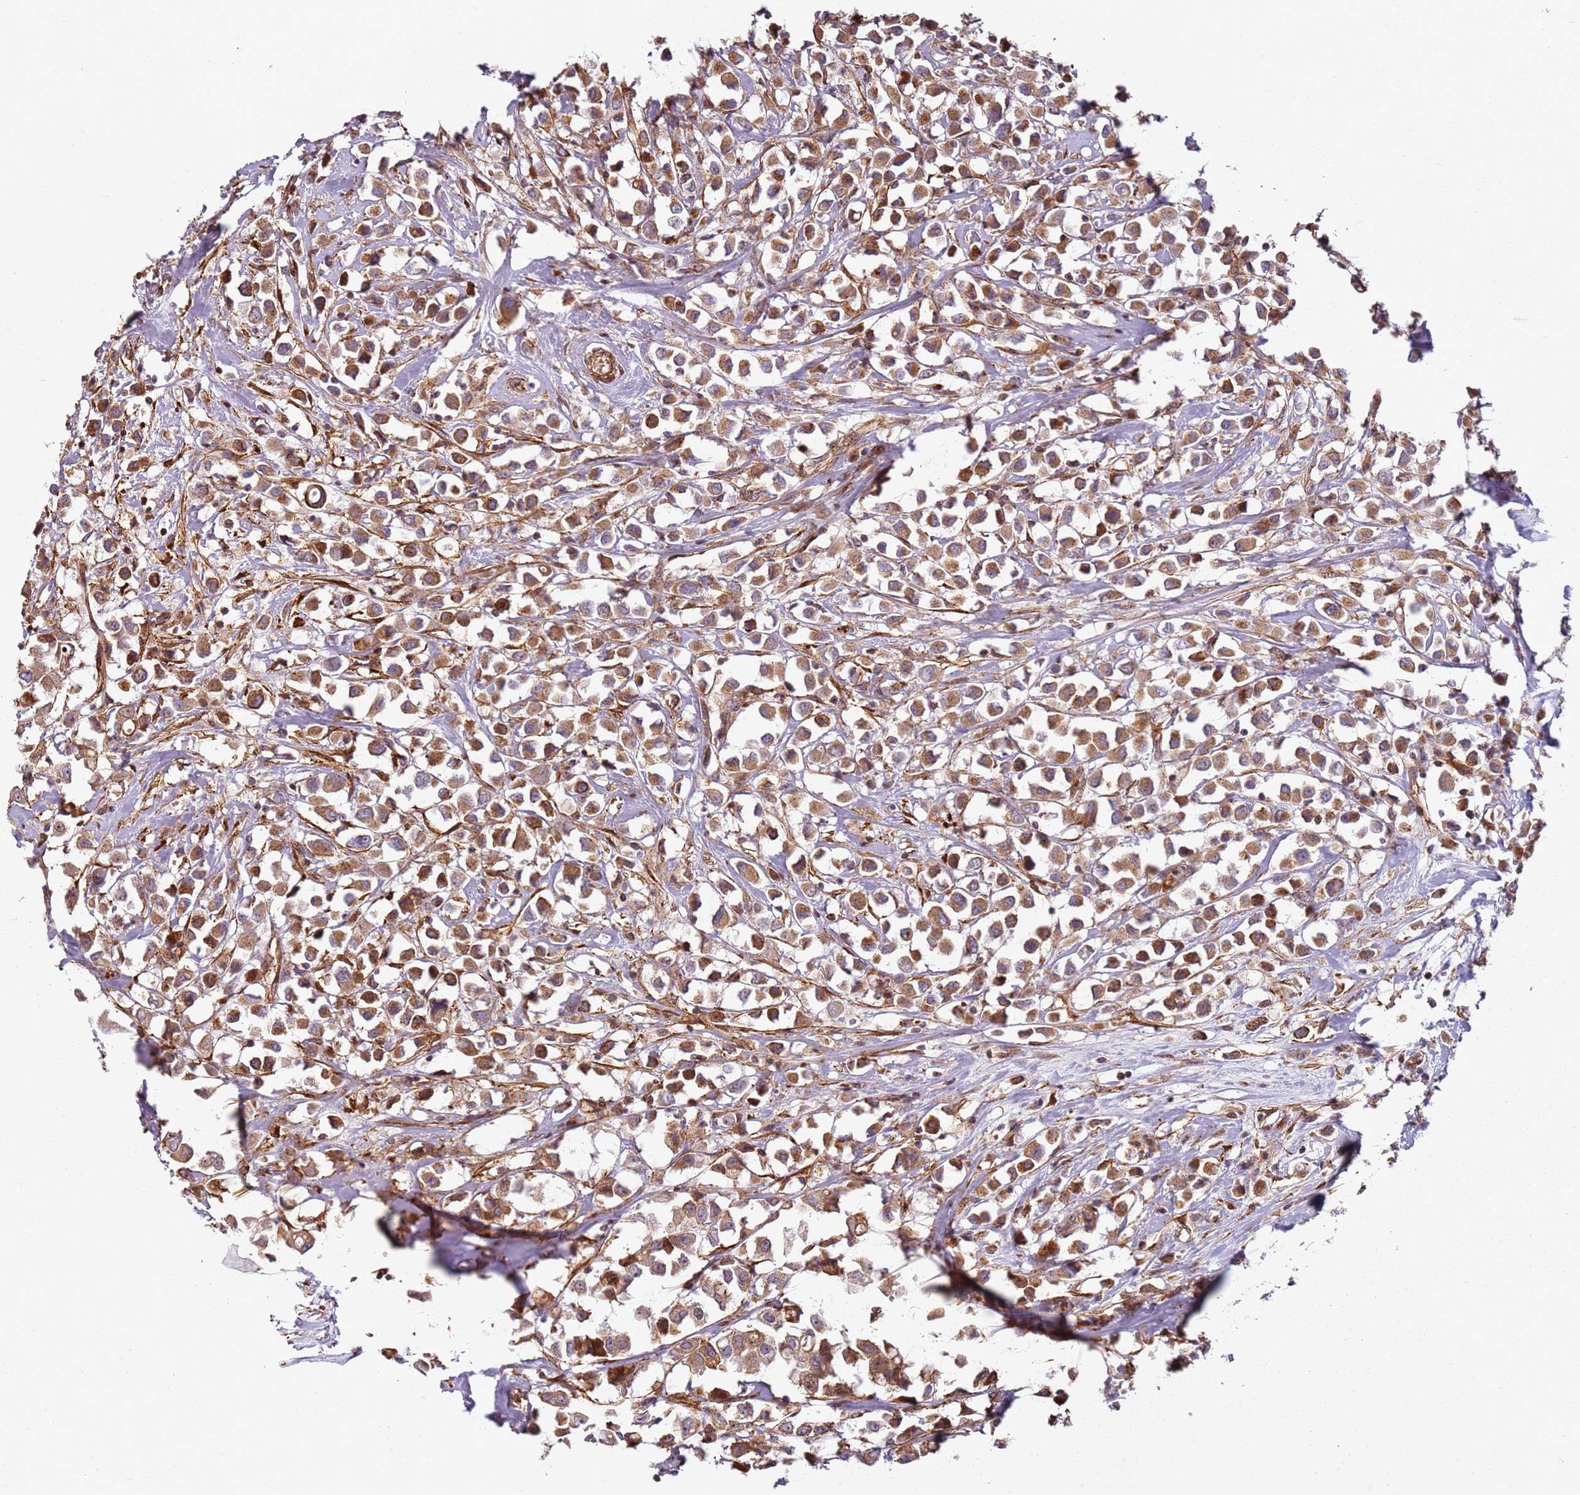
{"staining": {"intensity": "moderate", "quantity": ">75%", "location": "cytoplasmic/membranous"}, "tissue": "breast cancer", "cell_type": "Tumor cells", "image_type": "cancer", "snomed": [{"axis": "morphology", "description": "Duct carcinoma"}, {"axis": "topography", "description": "Breast"}], "caption": "This image reveals breast cancer (intraductal carcinoma) stained with immunohistochemistry to label a protein in brown. The cytoplasmic/membranous of tumor cells show moderate positivity for the protein. Nuclei are counter-stained blue.", "gene": "C2CD4B", "patient": {"sex": "female", "age": 61}}